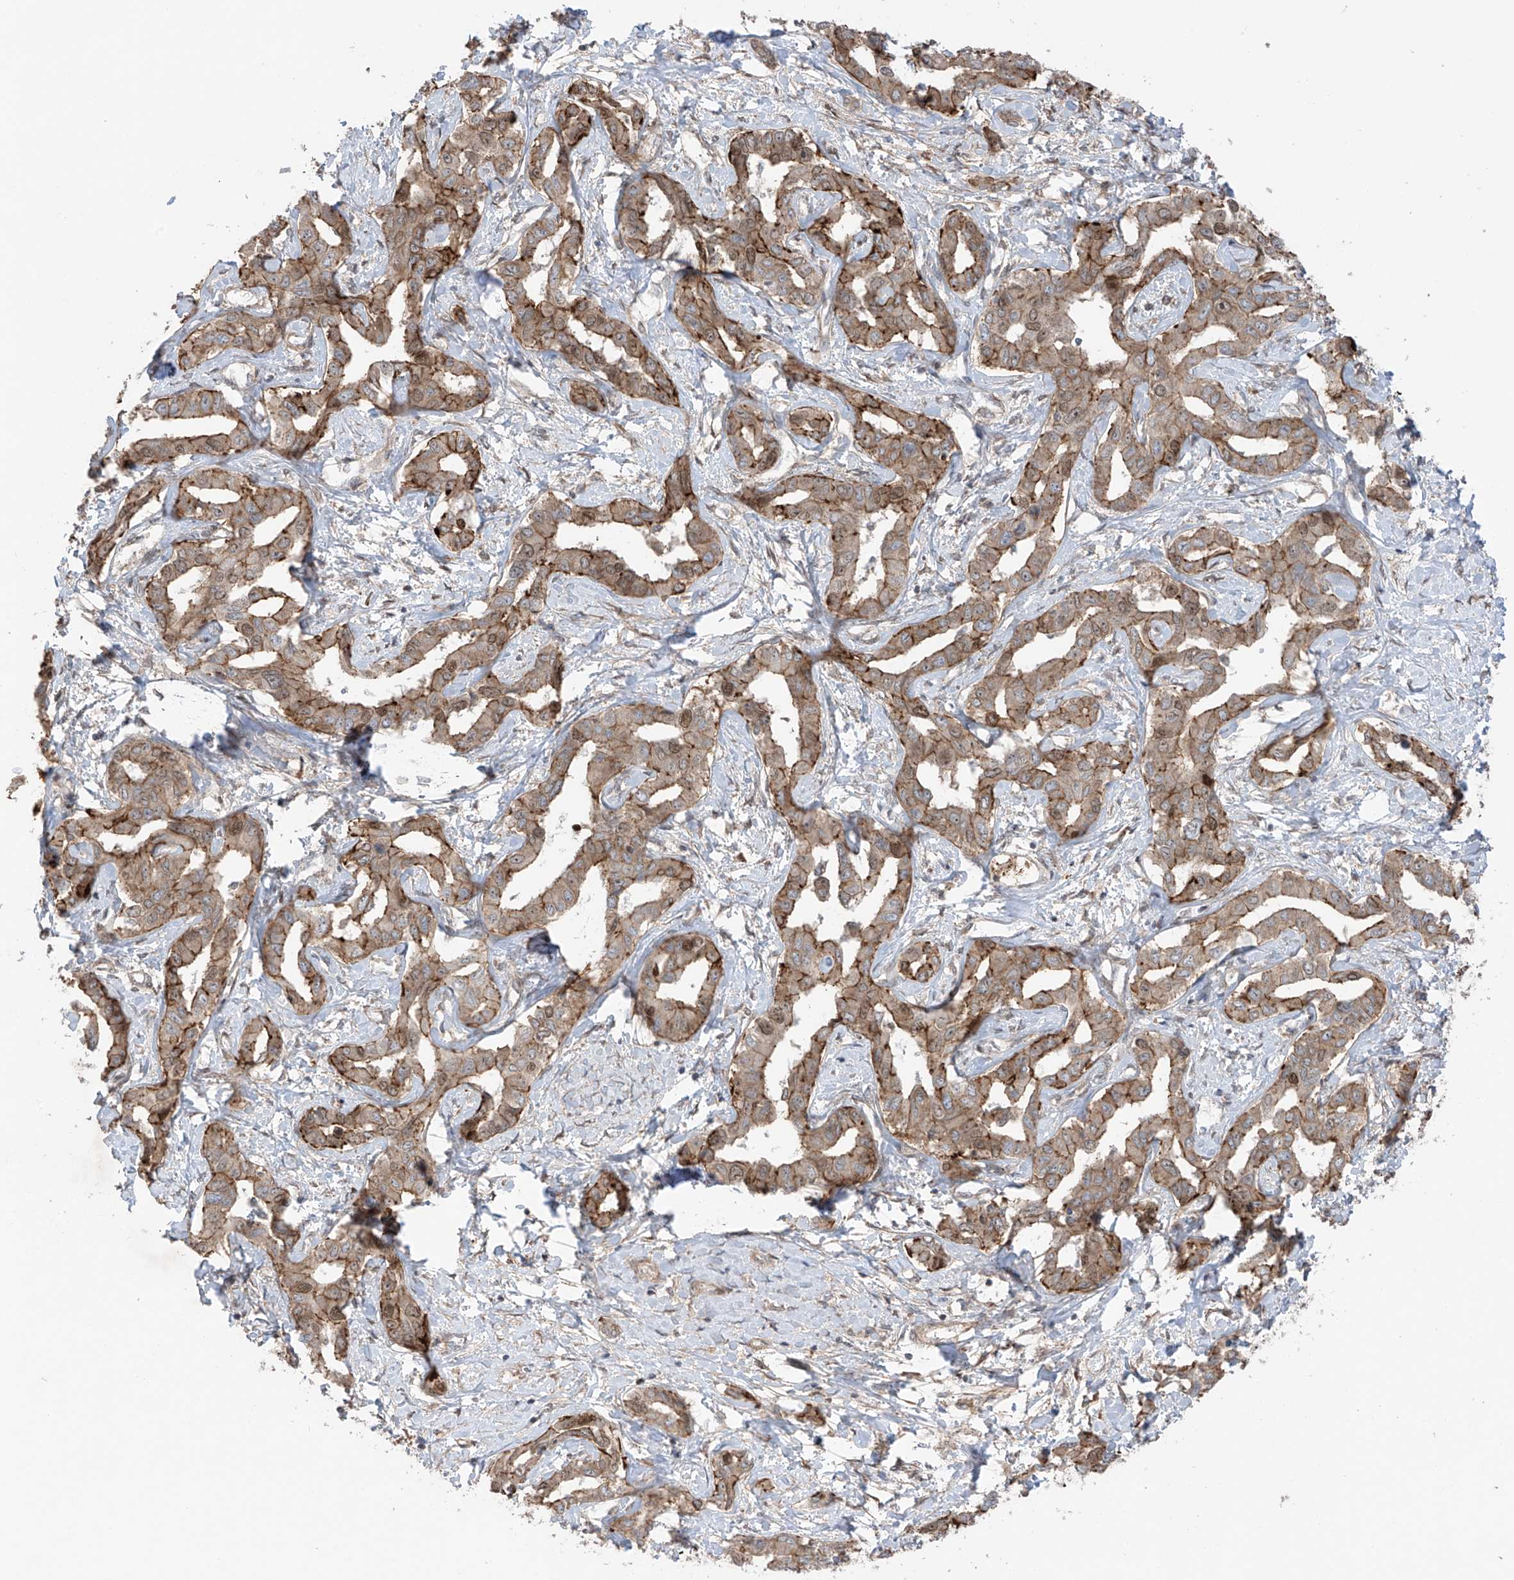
{"staining": {"intensity": "moderate", "quantity": ">75%", "location": "cytoplasmic/membranous,nuclear"}, "tissue": "liver cancer", "cell_type": "Tumor cells", "image_type": "cancer", "snomed": [{"axis": "morphology", "description": "Cholangiocarcinoma"}, {"axis": "topography", "description": "Liver"}], "caption": "Liver cholangiocarcinoma tissue reveals moderate cytoplasmic/membranous and nuclear positivity in approximately >75% of tumor cells Nuclei are stained in blue.", "gene": "LRRC74A", "patient": {"sex": "male", "age": 59}}